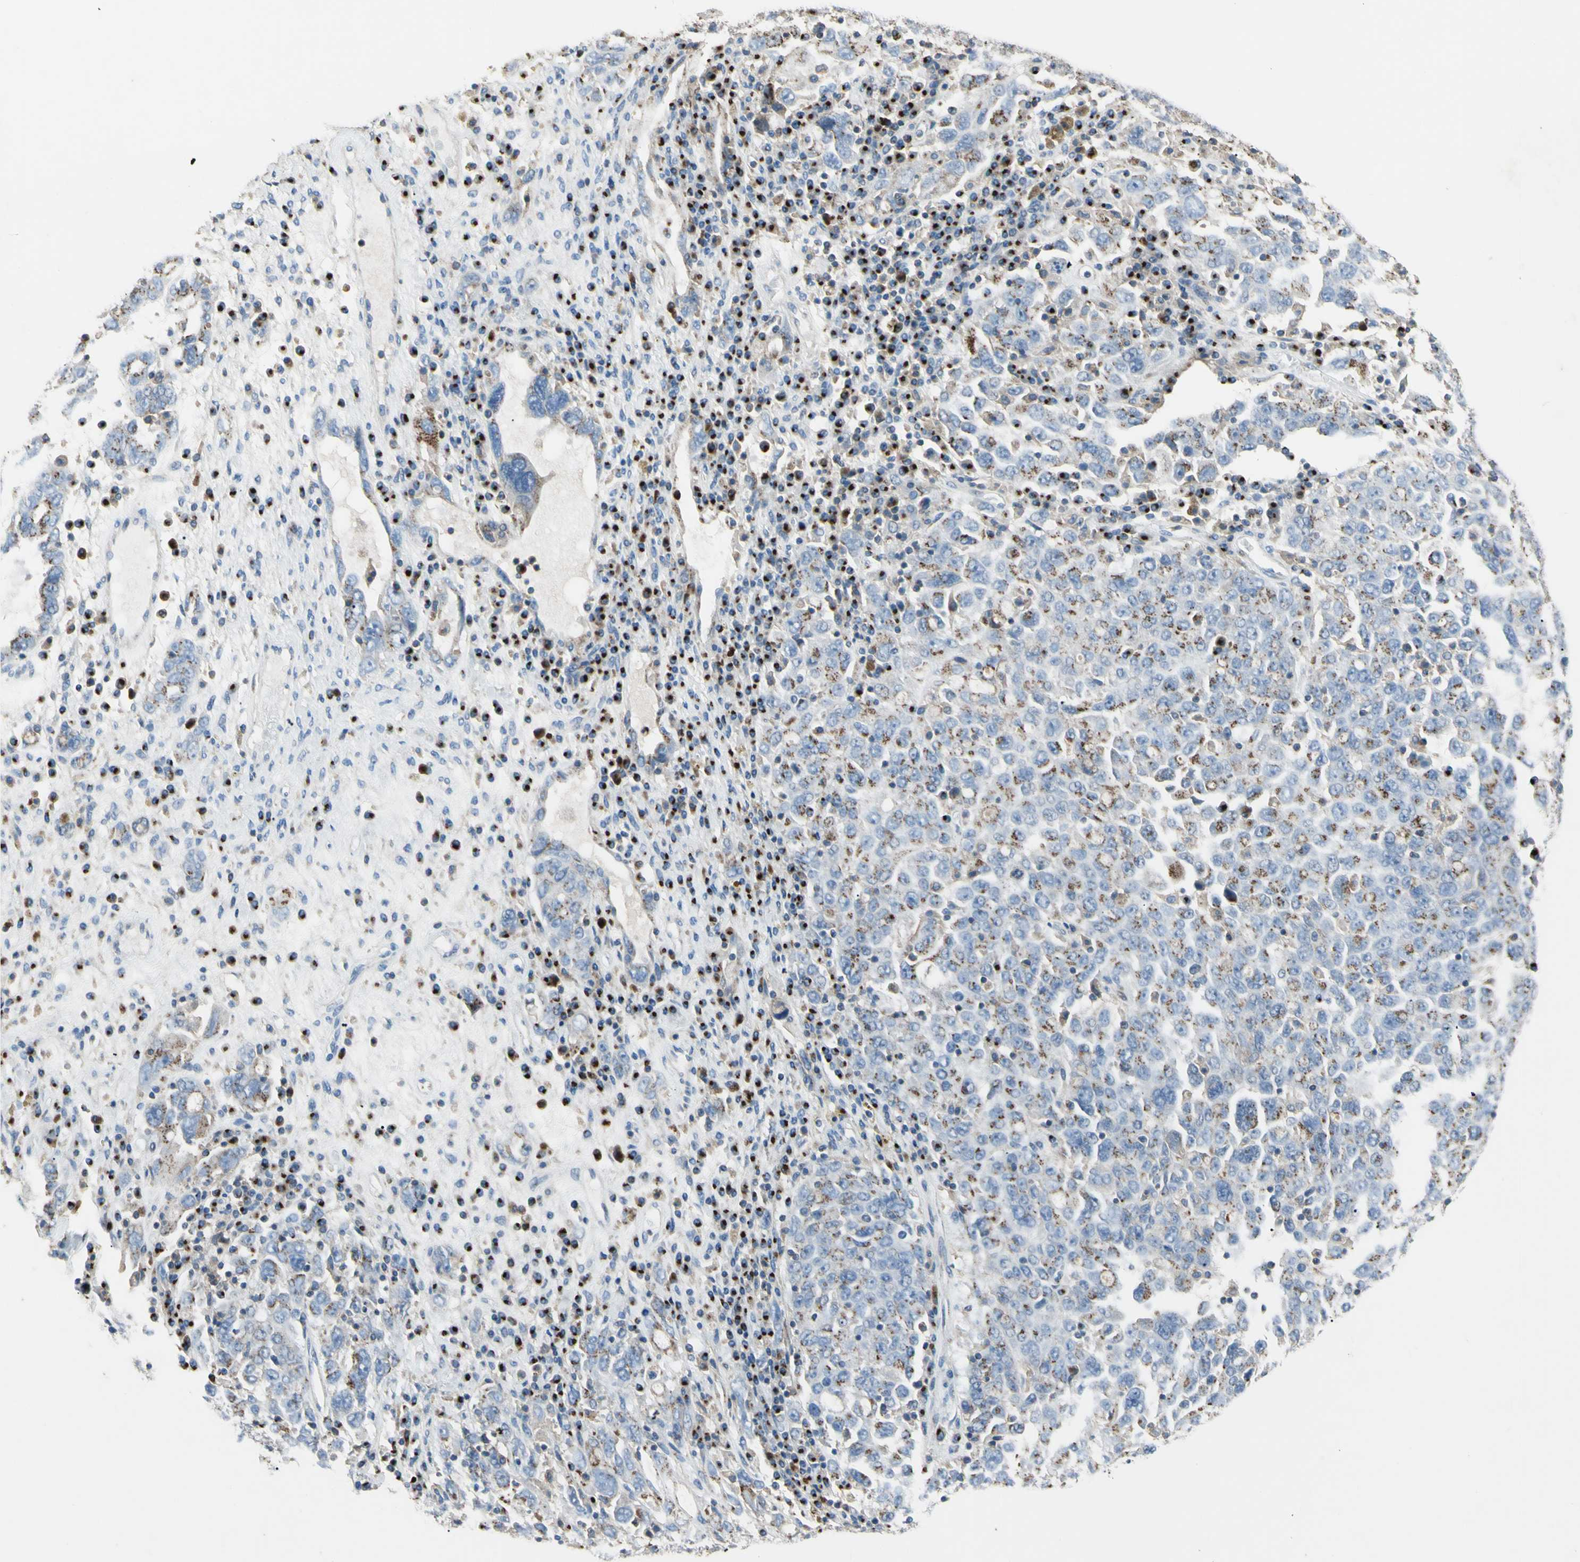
{"staining": {"intensity": "moderate", "quantity": "25%-75%", "location": "cytoplasmic/membranous"}, "tissue": "ovarian cancer", "cell_type": "Tumor cells", "image_type": "cancer", "snomed": [{"axis": "morphology", "description": "Carcinoma, endometroid"}, {"axis": "topography", "description": "Ovary"}], "caption": "Immunohistochemistry image of neoplastic tissue: ovarian endometroid carcinoma stained using immunohistochemistry reveals medium levels of moderate protein expression localized specifically in the cytoplasmic/membranous of tumor cells, appearing as a cytoplasmic/membranous brown color.", "gene": "B4GALT3", "patient": {"sex": "female", "age": 62}}